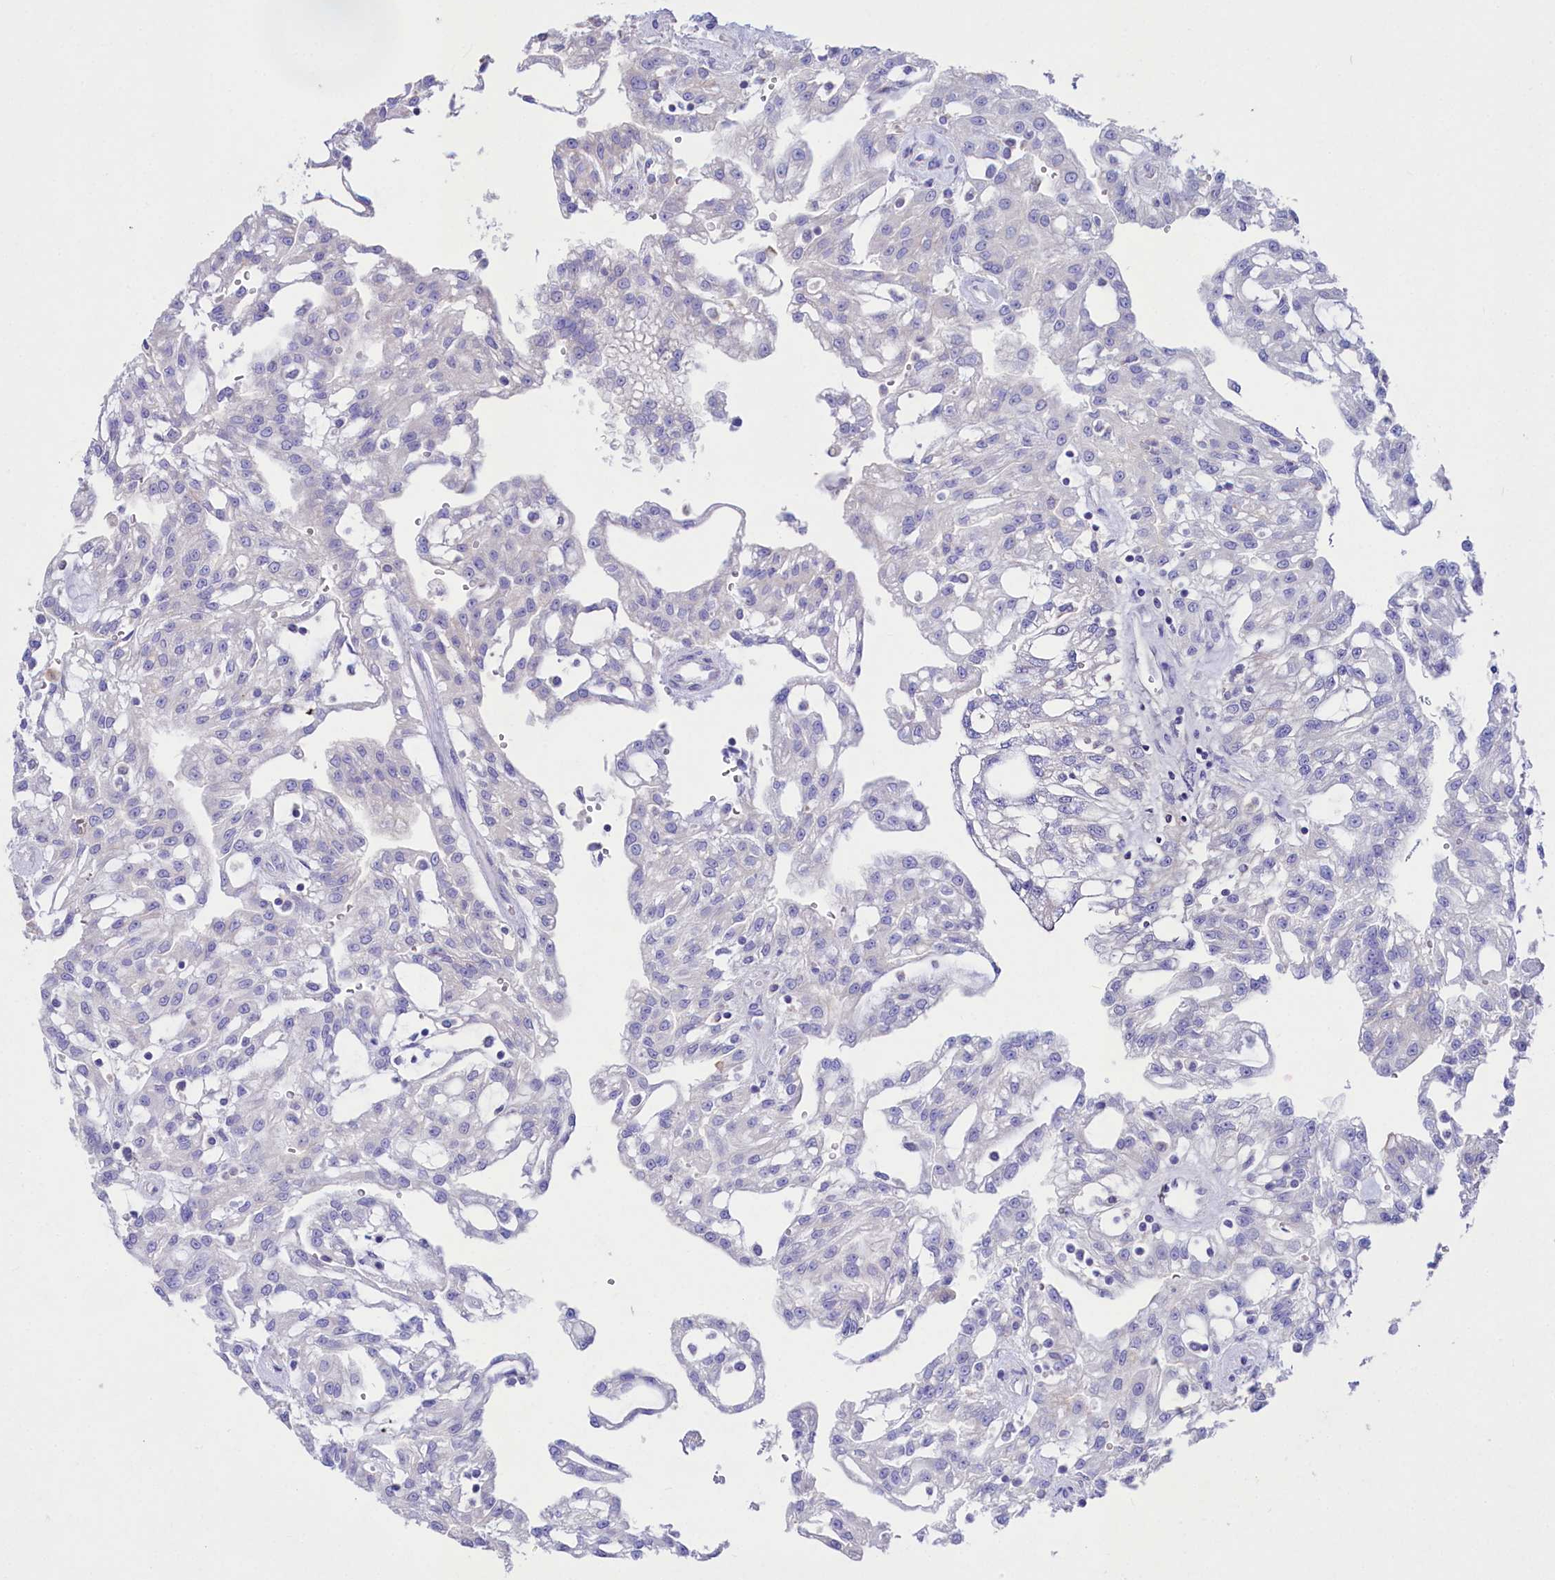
{"staining": {"intensity": "negative", "quantity": "none", "location": "none"}, "tissue": "renal cancer", "cell_type": "Tumor cells", "image_type": "cancer", "snomed": [{"axis": "morphology", "description": "Adenocarcinoma, NOS"}, {"axis": "topography", "description": "Kidney"}], "caption": "This is an immunohistochemistry micrograph of human adenocarcinoma (renal). There is no staining in tumor cells.", "gene": "VPS26B", "patient": {"sex": "male", "age": 63}}